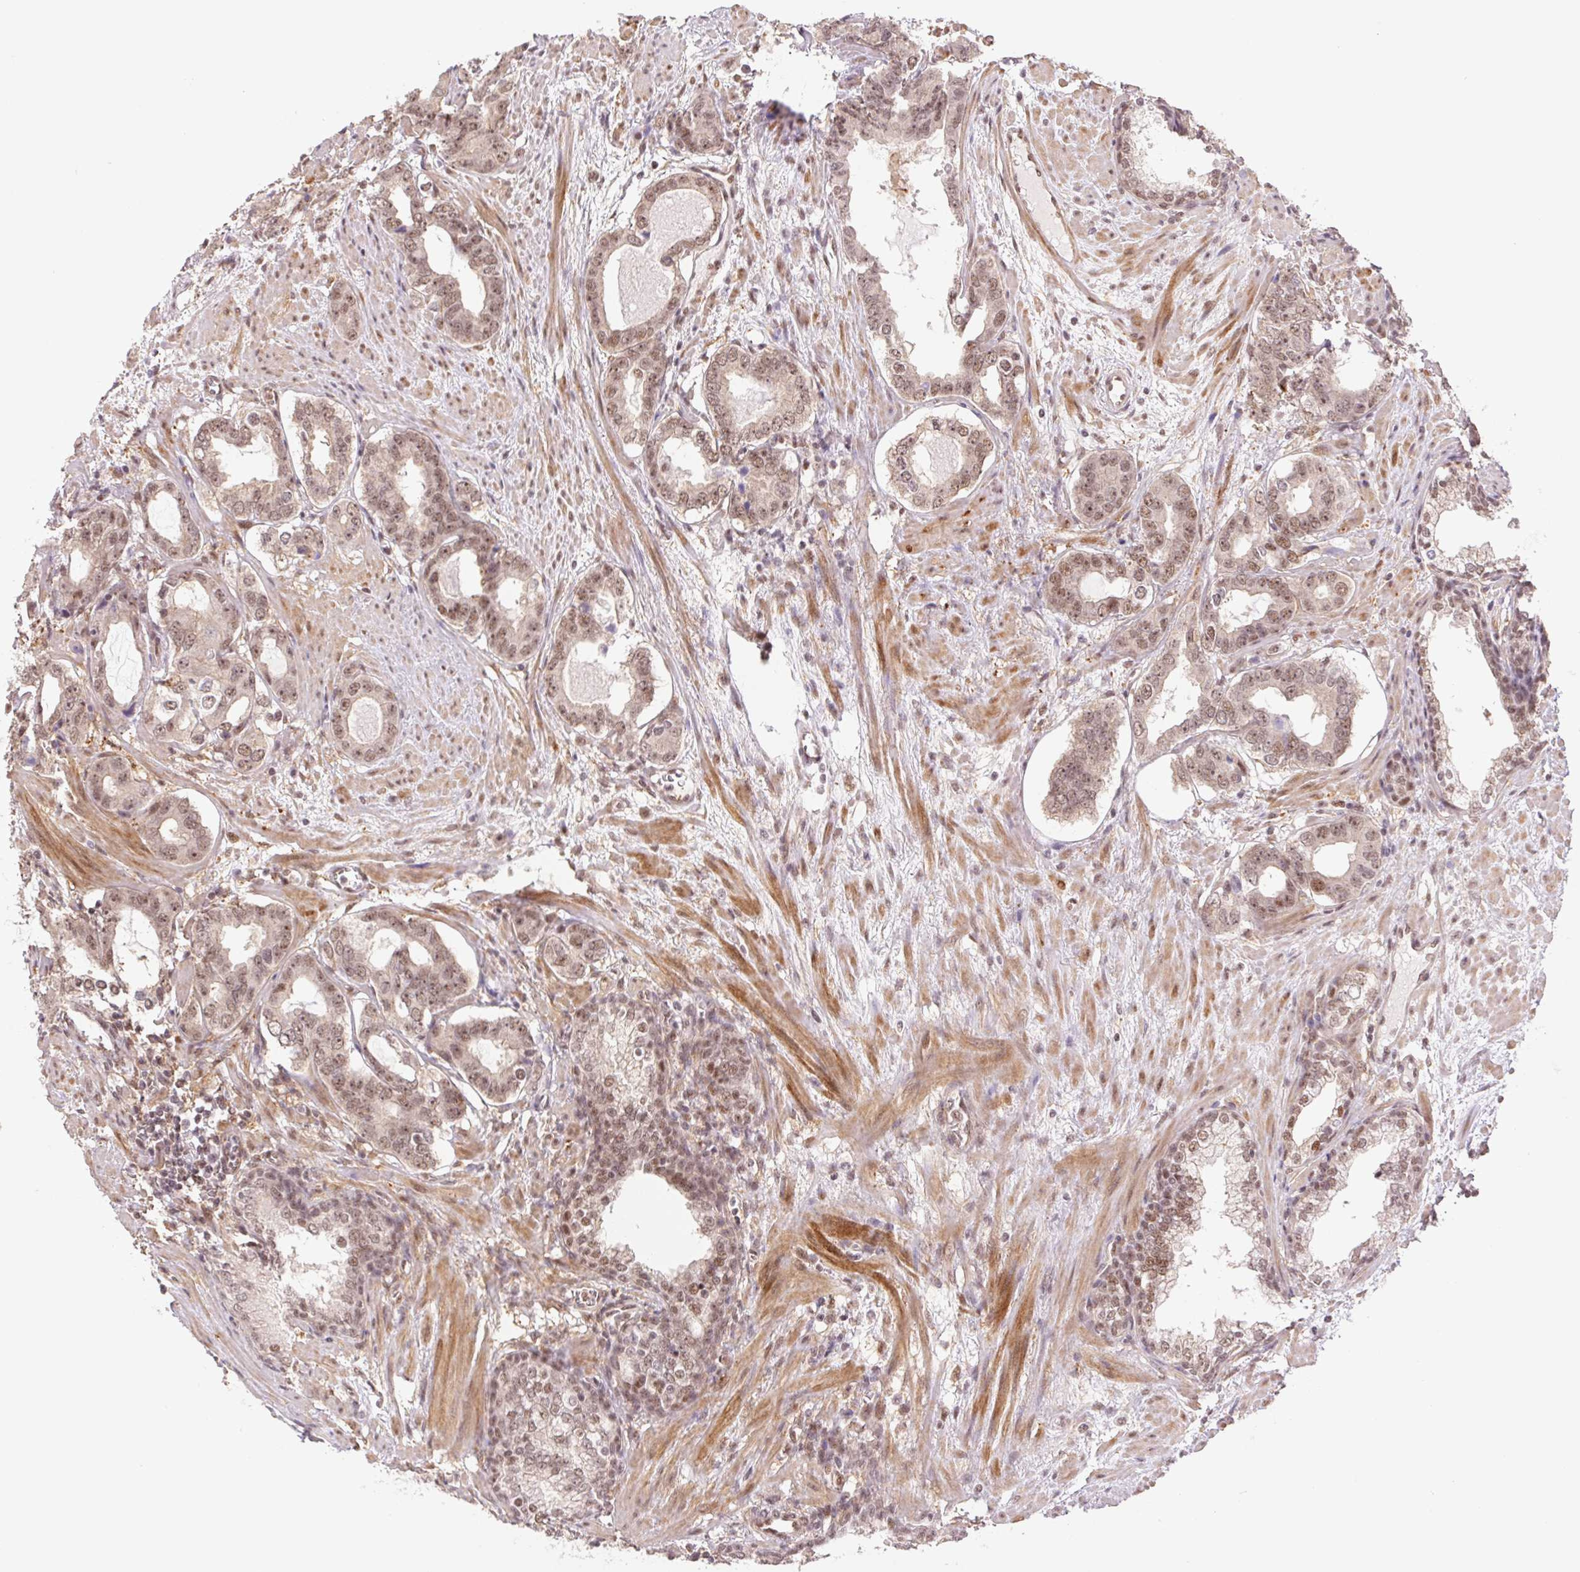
{"staining": {"intensity": "moderate", "quantity": "25%-75%", "location": "cytoplasmic/membranous,nuclear"}, "tissue": "prostate cancer", "cell_type": "Tumor cells", "image_type": "cancer", "snomed": [{"axis": "morphology", "description": "Adenocarcinoma, High grade"}, {"axis": "topography", "description": "Prostate"}], "caption": "Tumor cells reveal moderate cytoplasmic/membranous and nuclear positivity in approximately 25%-75% of cells in prostate cancer (adenocarcinoma (high-grade)).", "gene": "CWC25", "patient": {"sex": "male", "age": 75}}